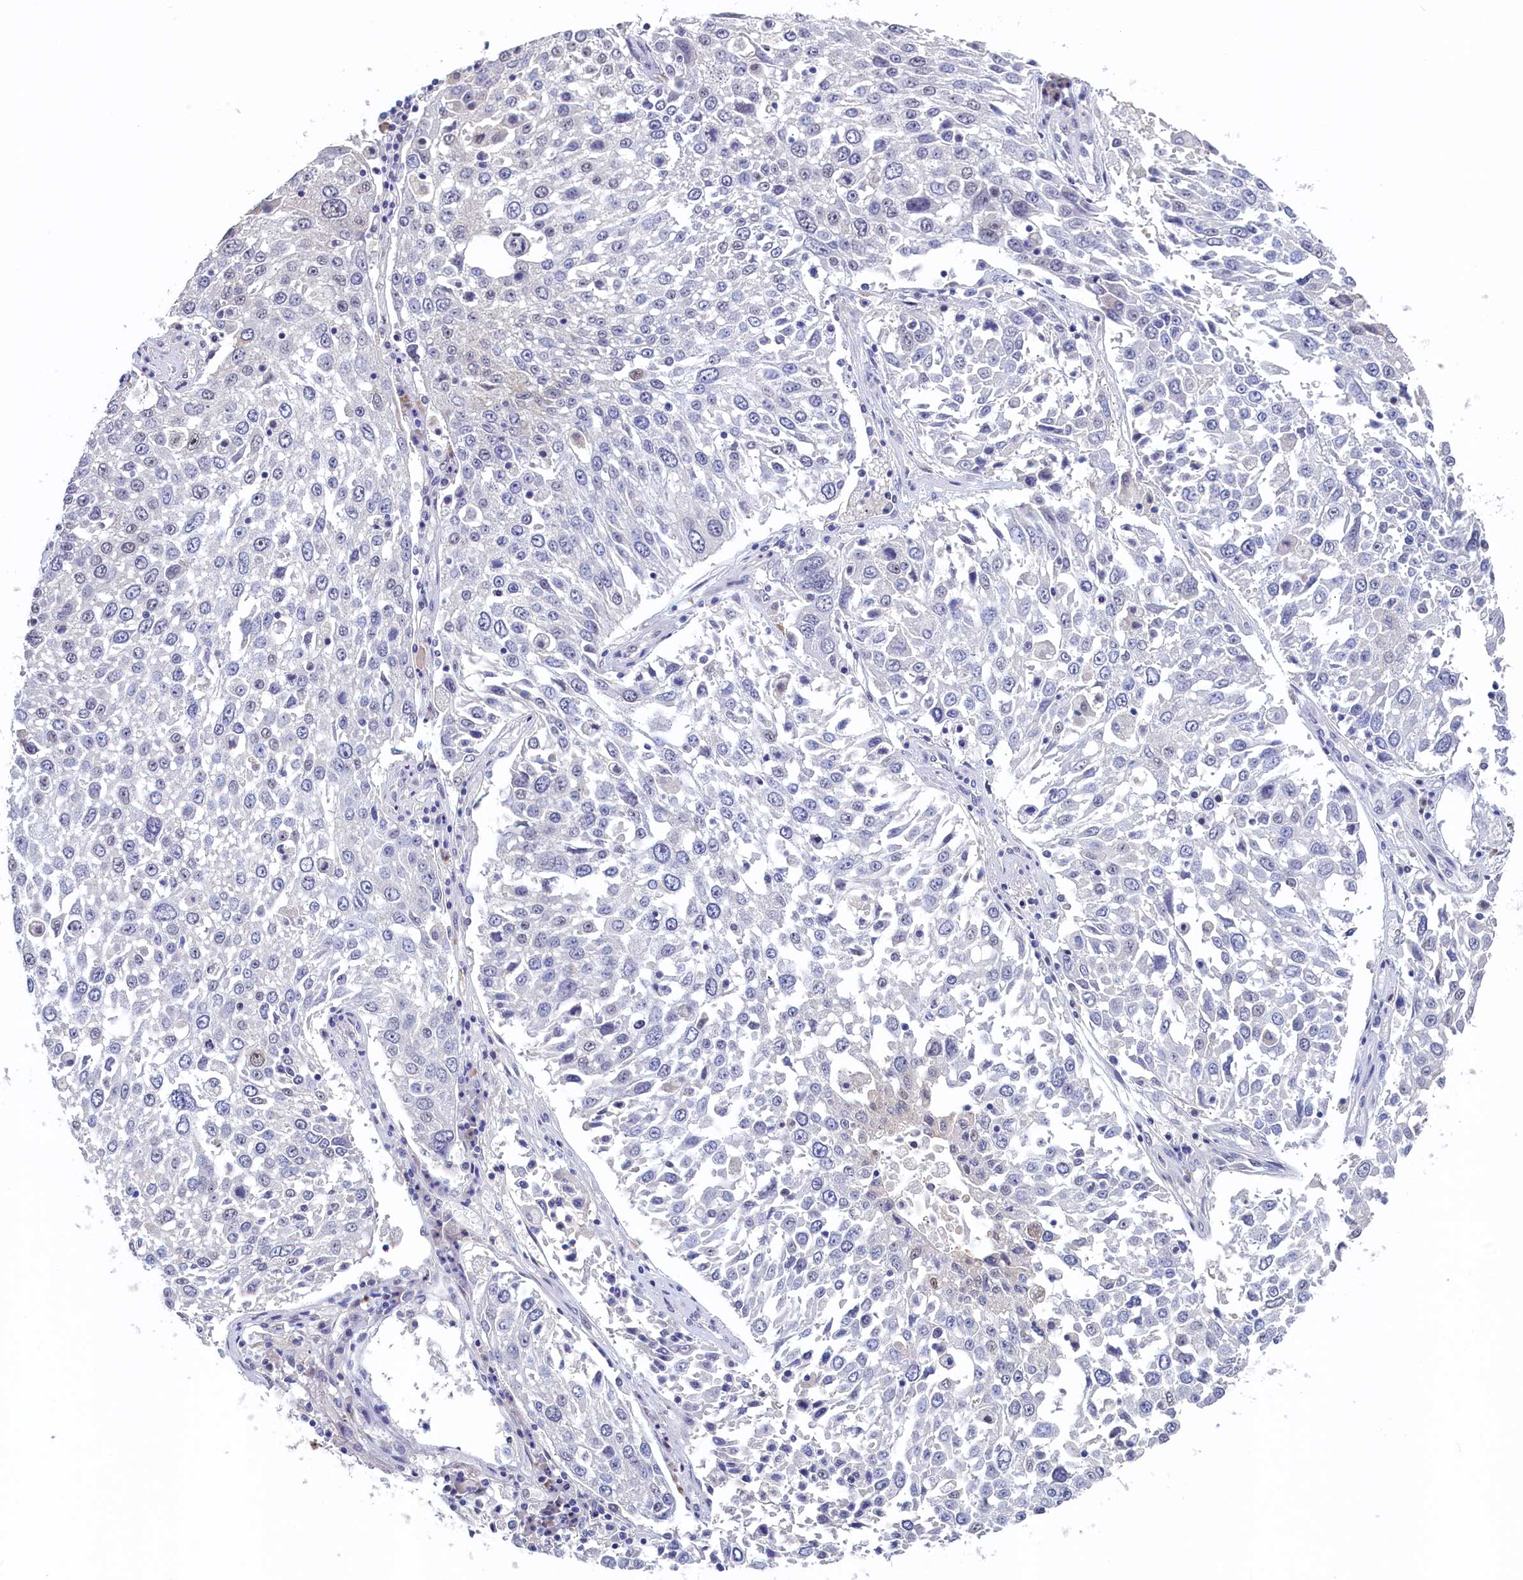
{"staining": {"intensity": "negative", "quantity": "none", "location": "none"}, "tissue": "lung cancer", "cell_type": "Tumor cells", "image_type": "cancer", "snomed": [{"axis": "morphology", "description": "Squamous cell carcinoma, NOS"}, {"axis": "topography", "description": "Lung"}], "caption": "Immunohistochemical staining of human lung cancer (squamous cell carcinoma) demonstrates no significant staining in tumor cells.", "gene": "MOSPD3", "patient": {"sex": "male", "age": 65}}